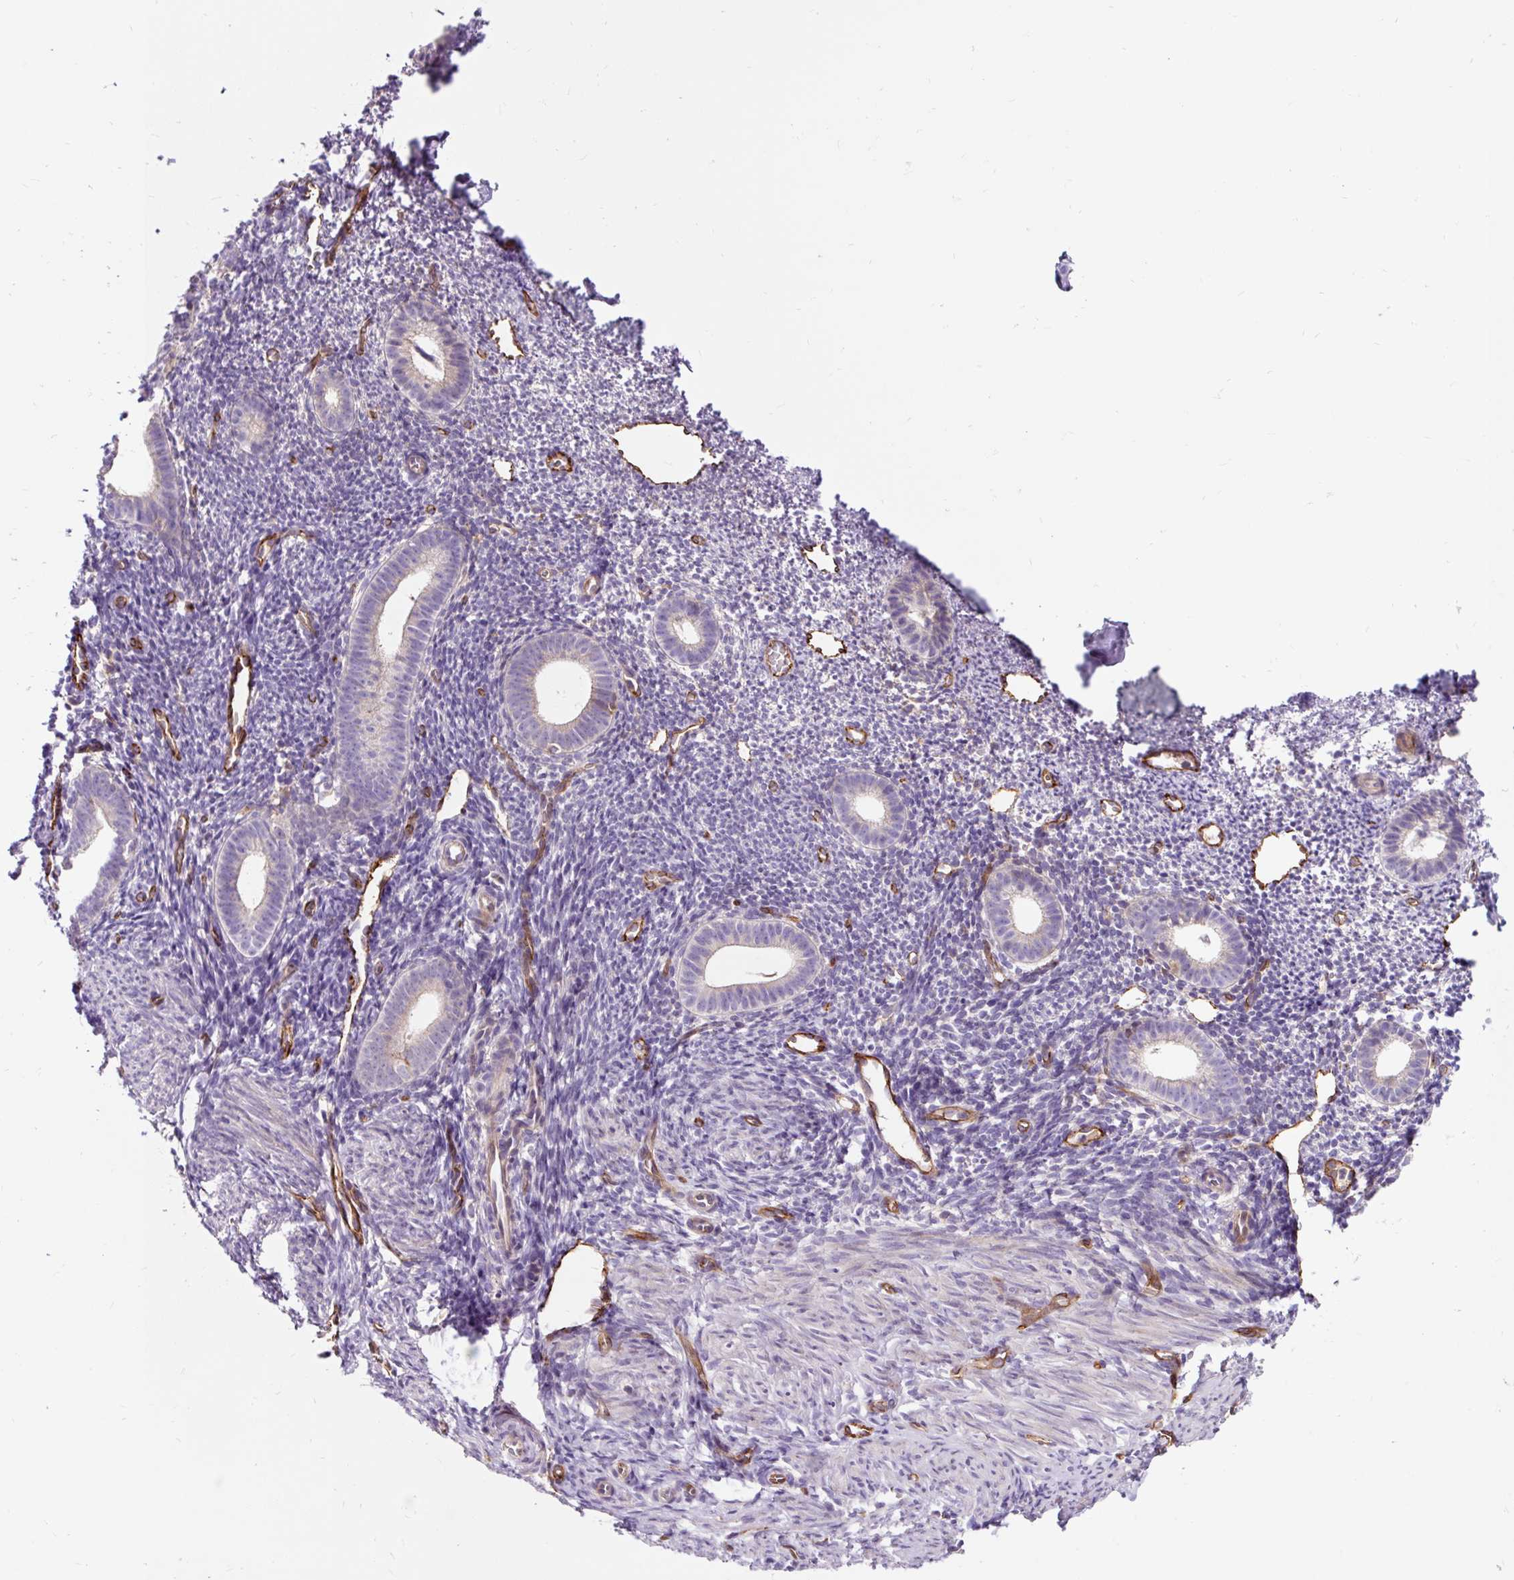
{"staining": {"intensity": "negative", "quantity": "none", "location": "none"}, "tissue": "endometrium", "cell_type": "Cells in endometrial stroma", "image_type": "normal", "snomed": [{"axis": "morphology", "description": "Normal tissue, NOS"}, {"axis": "topography", "description": "Endometrium"}], "caption": "Immunohistochemistry photomicrograph of benign endometrium stained for a protein (brown), which exhibits no staining in cells in endometrial stroma. (Stains: DAB immunohistochemistry with hematoxylin counter stain, Microscopy: brightfield microscopy at high magnification).", "gene": "PCDHGB3", "patient": {"sex": "female", "age": 39}}